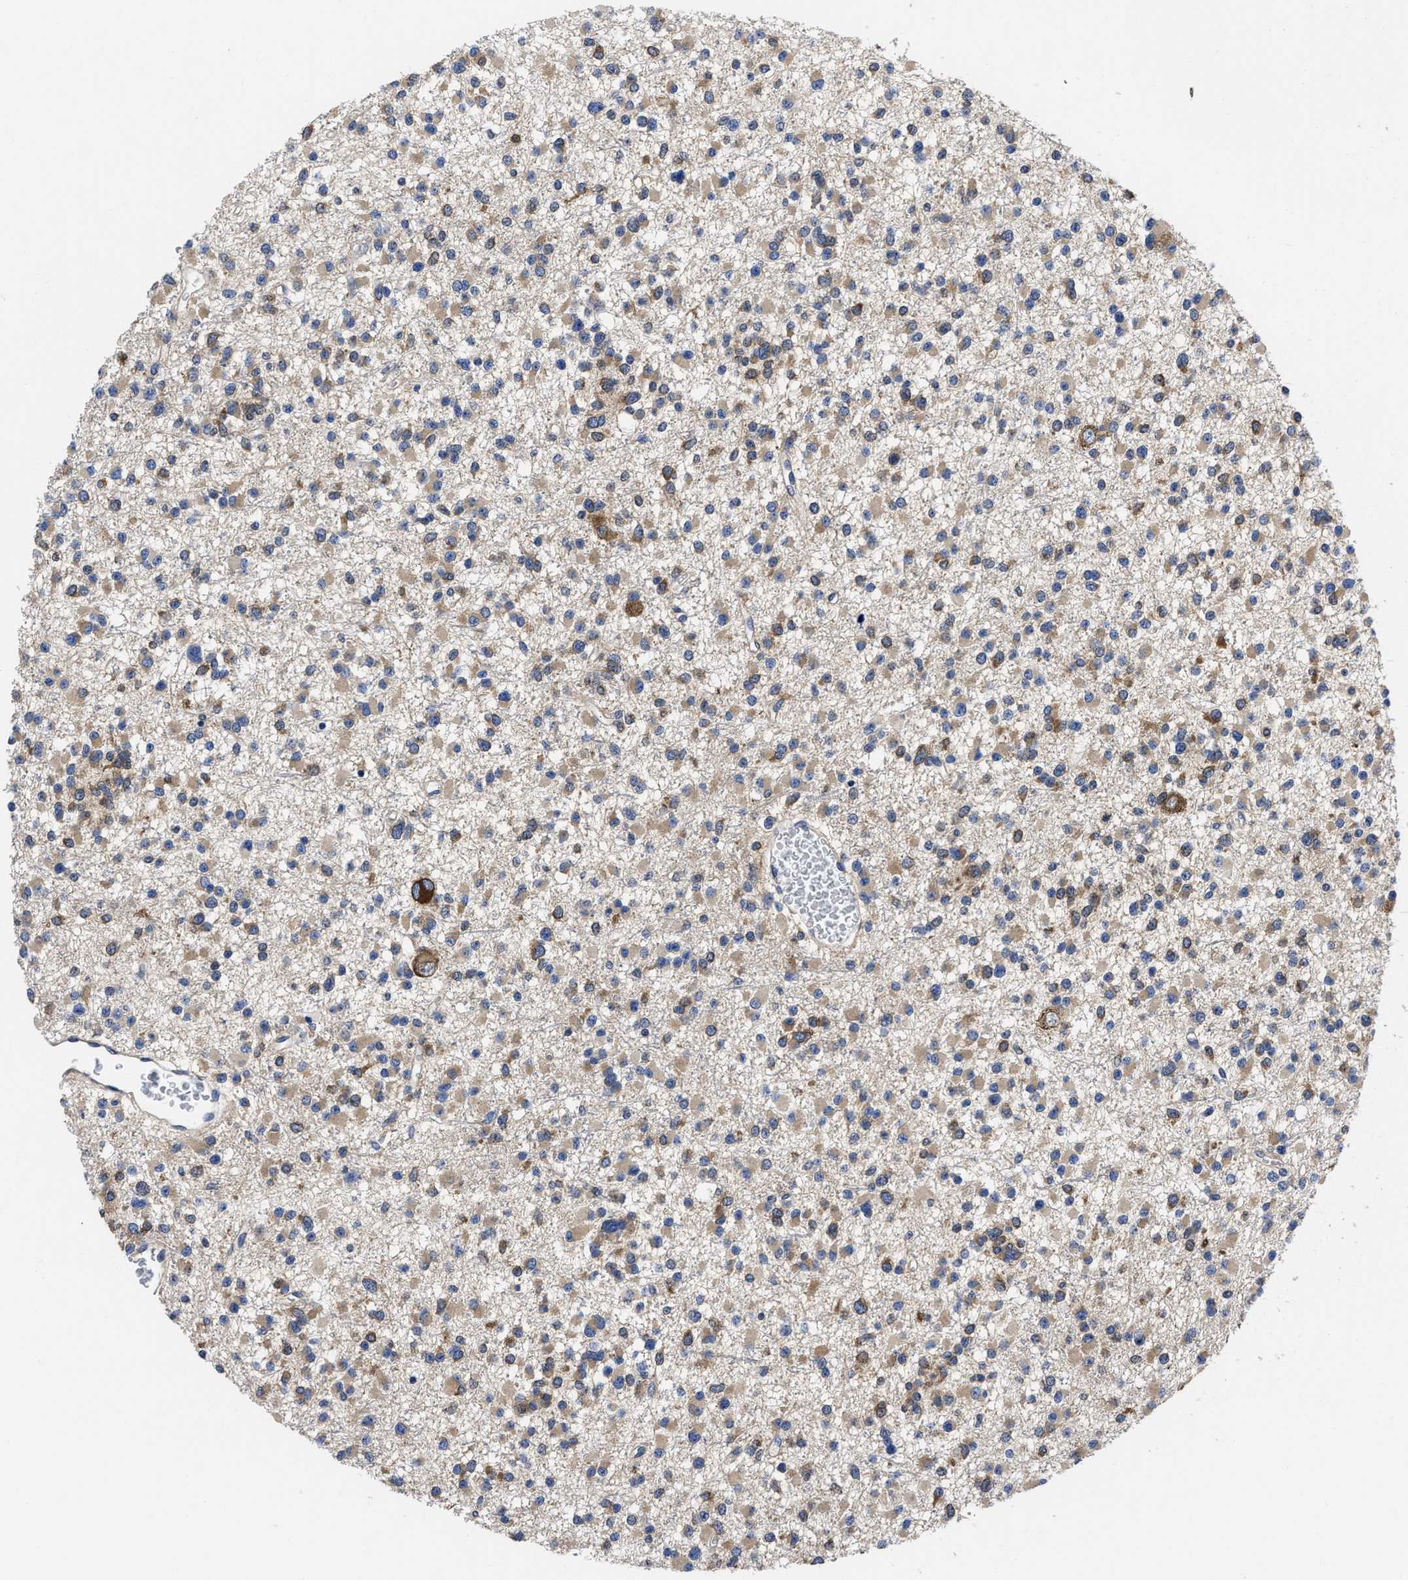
{"staining": {"intensity": "moderate", "quantity": ">75%", "location": "cytoplasmic/membranous"}, "tissue": "glioma", "cell_type": "Tumor cells", "image_type": "cancer", "snomed": [{"axis": "morphology", "description": "Glioma, malignant, Low grade"}, {"axis": "topography", "description": "Brain"}], "caption": "Glioma tissue displays moderate cytoplasmic/membranous expression in approximately >75% of tumor cells, visualized by immunohistochemistry.", "gene": "YARS1", "patient": {"sex": "female", "age": 22}}